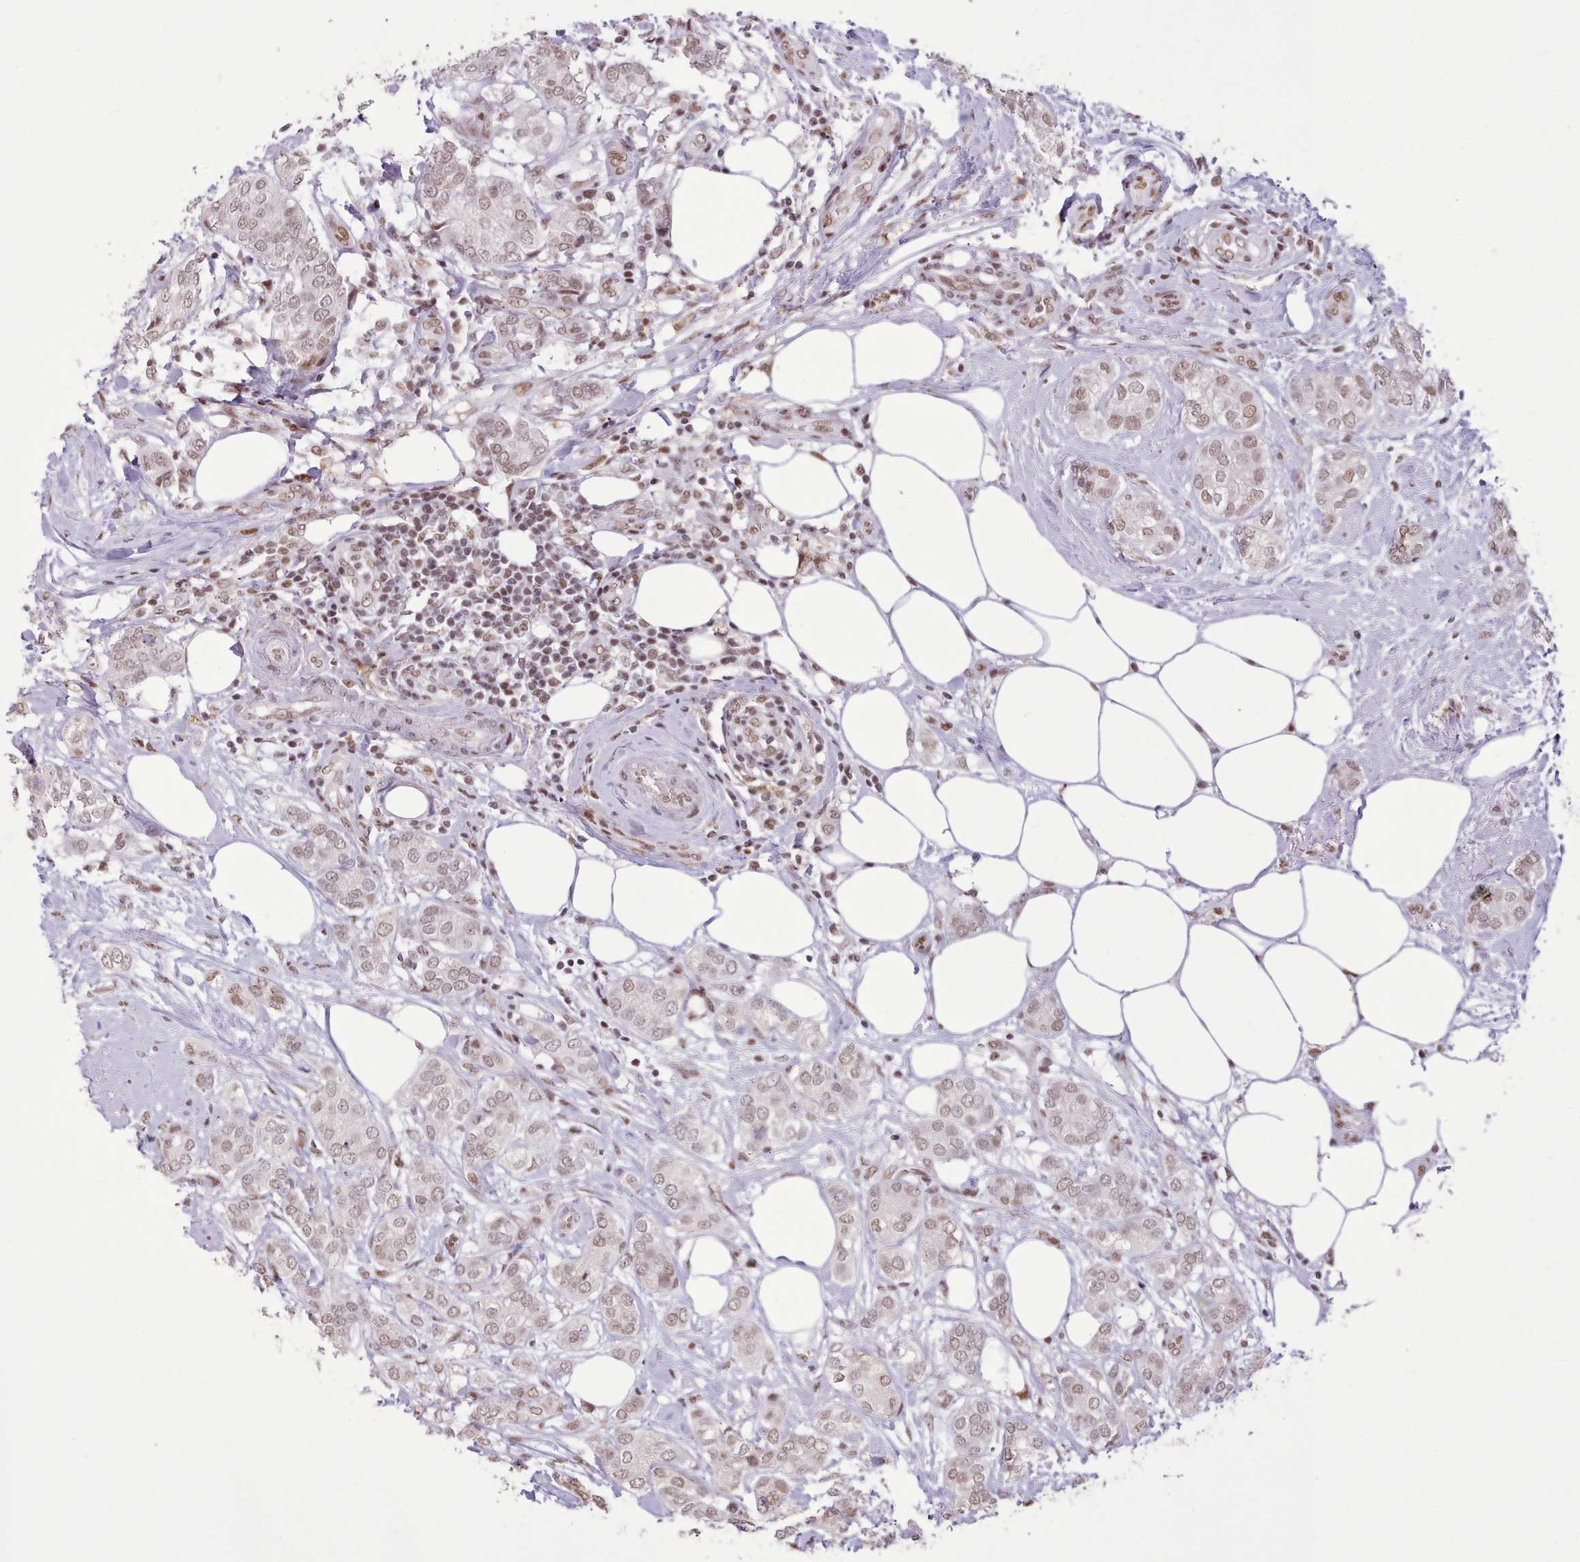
{"staining": {"intensity": "weak", "quantity": ">75%", "location": "nuclear"}, "tissue": "breast cancer", "cell_type": "Tumor cells", "image_type": "cancer", "snomed": [{"axis": "morphology", "description": "Duct carcinoma"}, {"axis": "topography", "description": "Breast"}], "caption": "The immunohistochemical stain shows weak nuclear positivity in tumor cells of invasive ductal carcinoma (breast) tissue.", "gene": "TAF15", "patient": {"sex": "female", "age": 73}}